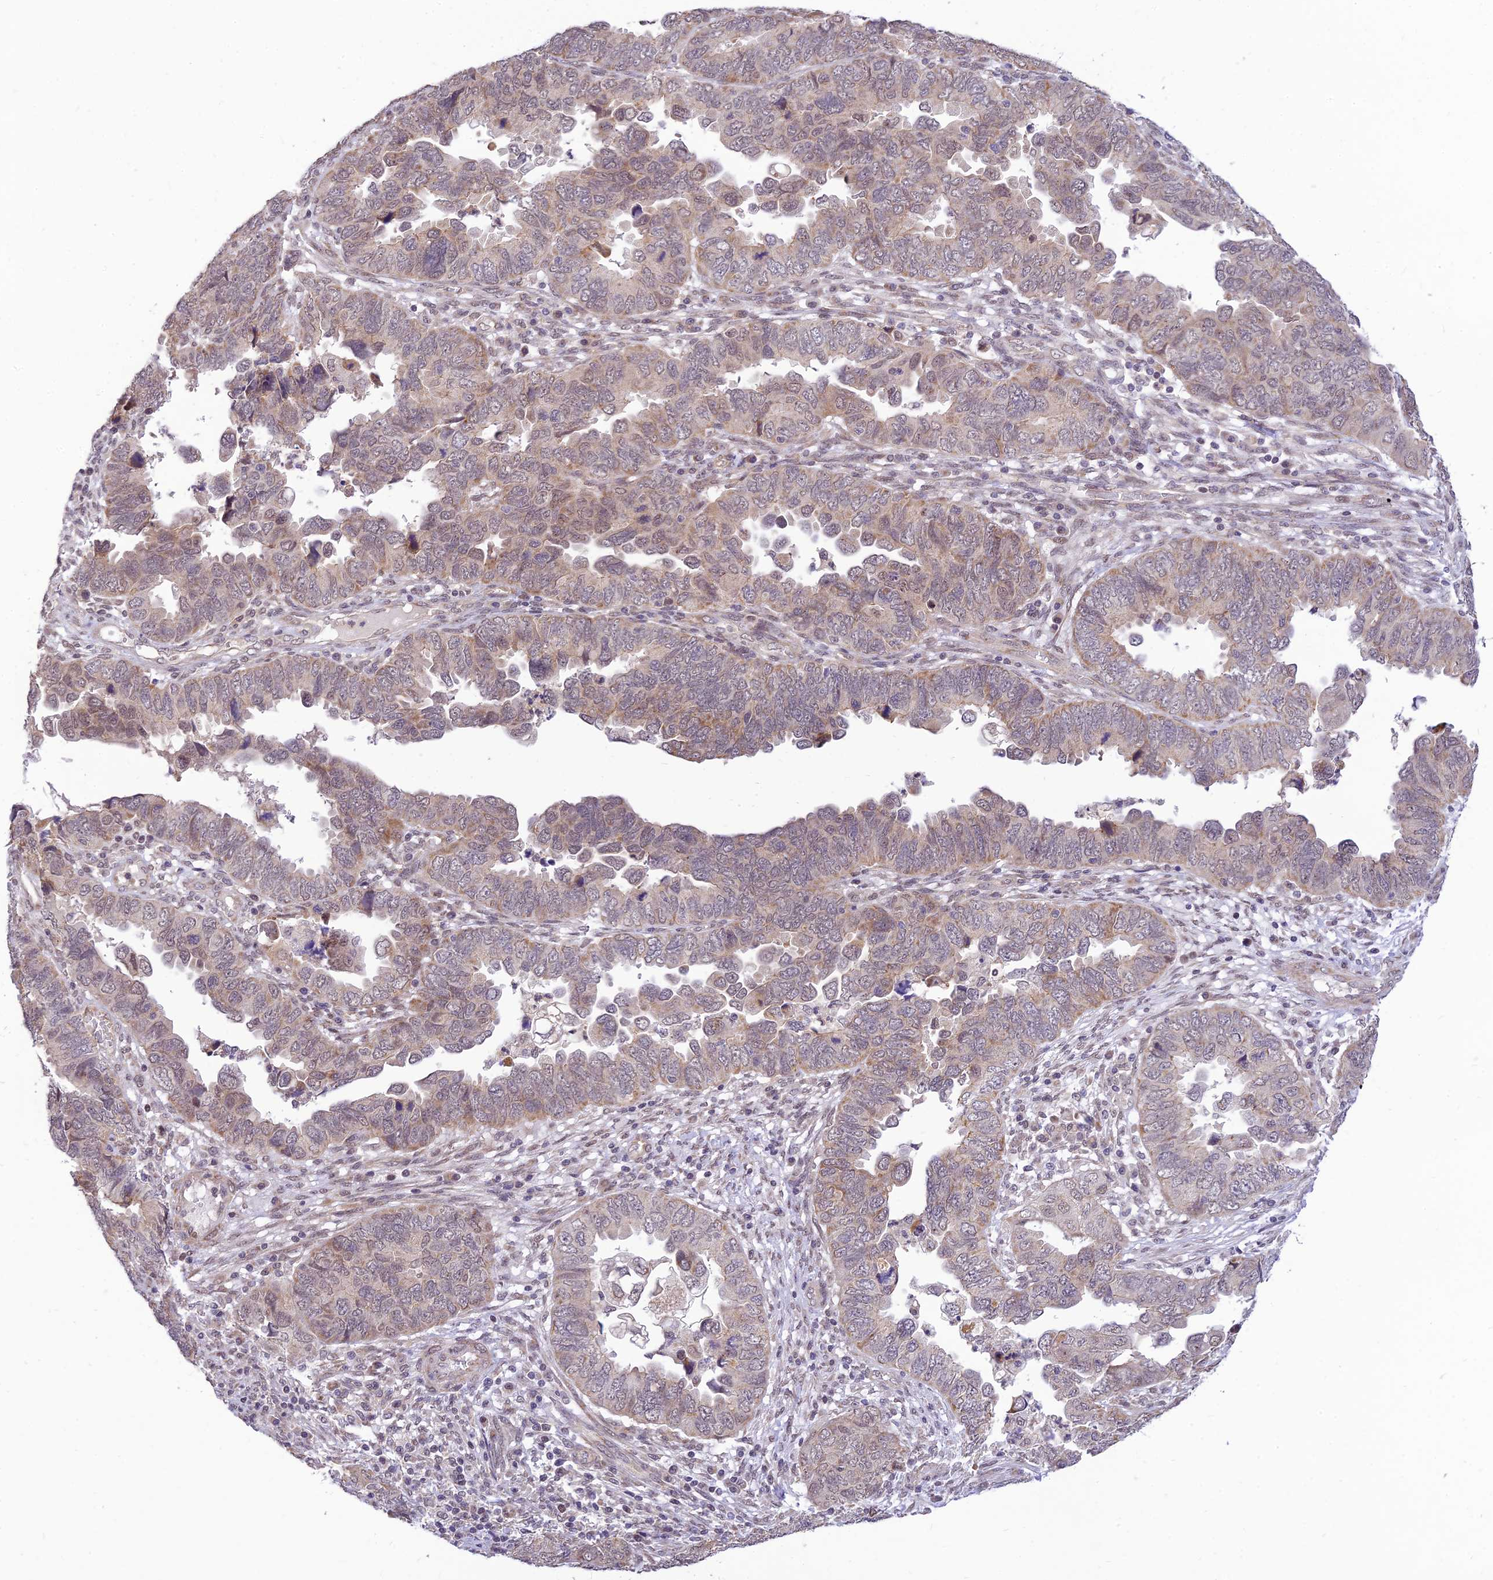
{"staining": {"intensity": "weak", "quantity": "25%-75%", "location": "cytoplasmic/membranous,nuclear"}, "tissue": "endometrial cancer", "cell_type": "Tumor cells", "image_type": "cancer", "snomed": [{"axis": "morphology", "description": "Adenocarcinoma, NOS"}, {"axis": "topography", "description": "Endometrium"}], "caption": "Endometrial adenocarcinoma was stained to show a protein in brown. There is low levels of weak cytoplasmic/membranous and nuclear positivity in approximately 25%-75% of tumor cells.", "gene": "MICOS13", "patient": {"sex": "female", "age": 79}}